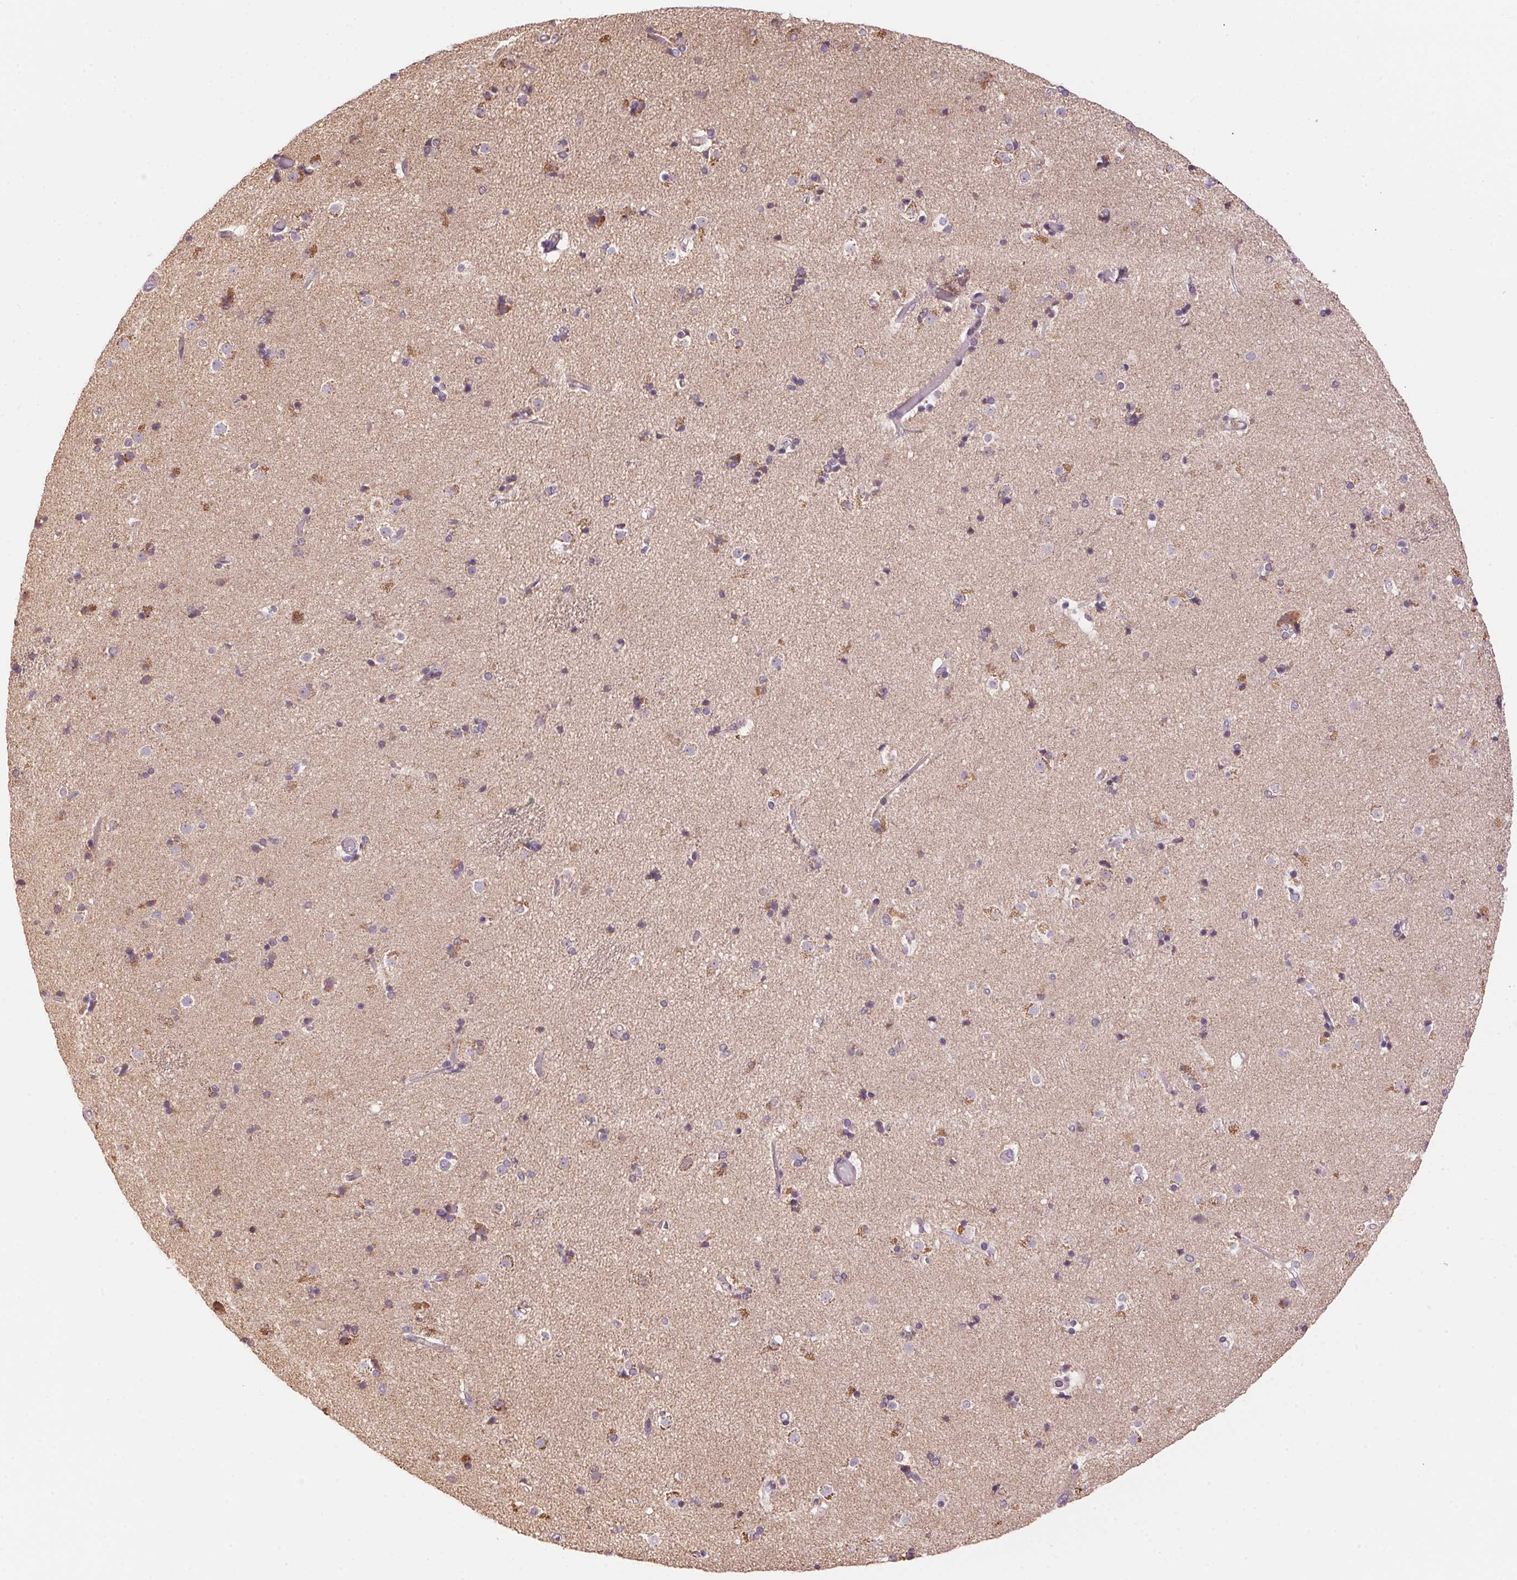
{"staining": {"intensity": "moderate", "quantity": "<25%", "location": "cytoplasmic/membranous"}, "tissue": "caudate", "cell_type": "Glial cells", "image_type": "normal", "snomed": [{"axis": "morphology", "description": "Normal tissue, NOS"}, {"axis": "topography", "description": "Lateral ventricle wall"}], "caption": "Immunohistochemistry photomicrograph of benign human caudate stained for a protein (brown), which reveals low levels of moderate cytoplasmic/membranous expression in about <25% of glial cells.", "gene": "ADH5", "patient": {"sex": "female", "age": 71}}